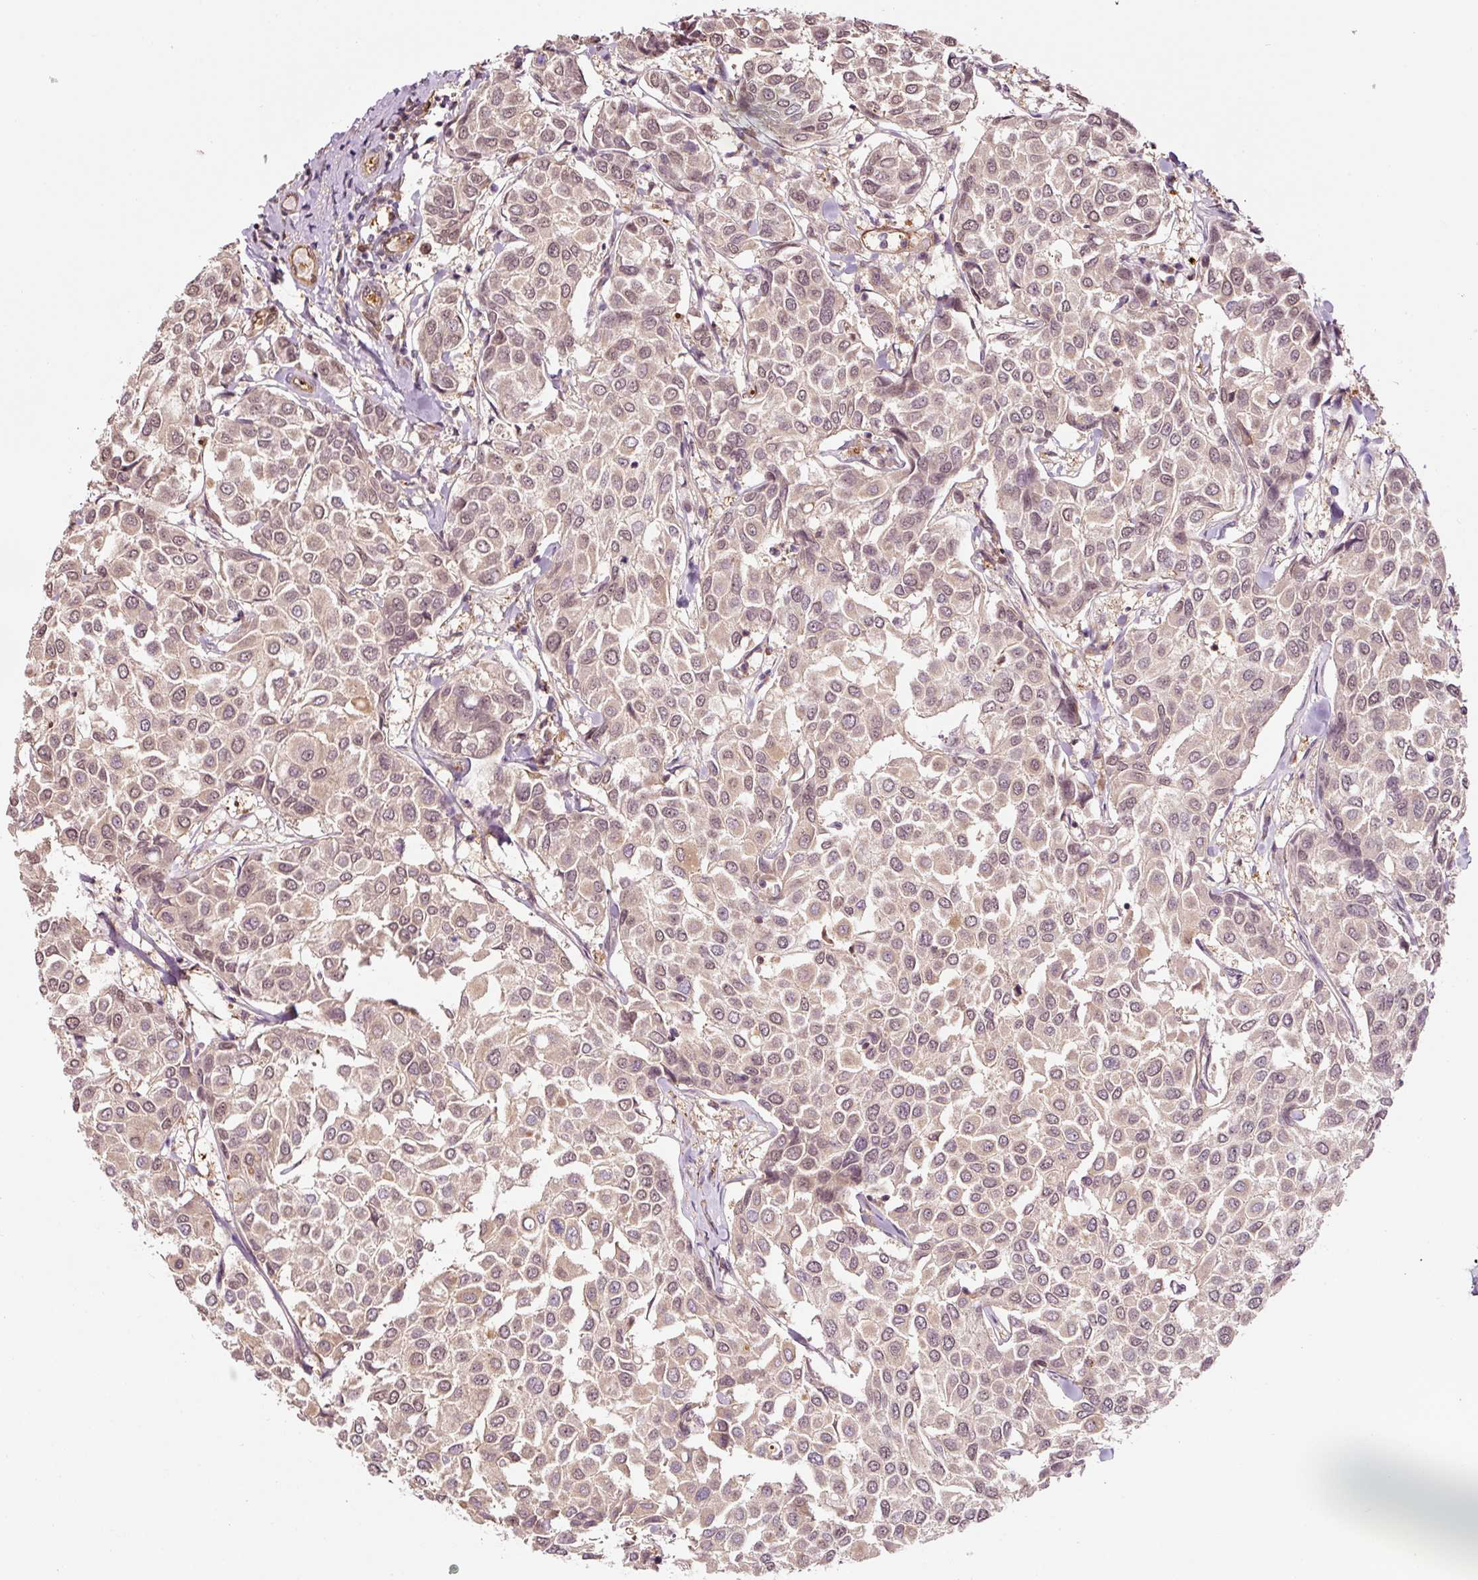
{"staining": {"intensity": "weak", "quantity": ">75%", "location": "cytoplasmic/membranous,nuclear"}, "tissue": "breast cancer", "cell_type": "Tumor cells", "image_type": "cancer", "snomed": [{"axis": "morphology", "description": "Duct carcinoma"}, {"axis": "topography", "description": "Breast"}], "caption": "IHC (DAB) staining of breast cancer shows weak cytoplasmic/membranous and nuclear protein expression in approximately >75% of tumor cells.", "gene": "FBXL14", "patient": {"sex": "female", "age": 55}}